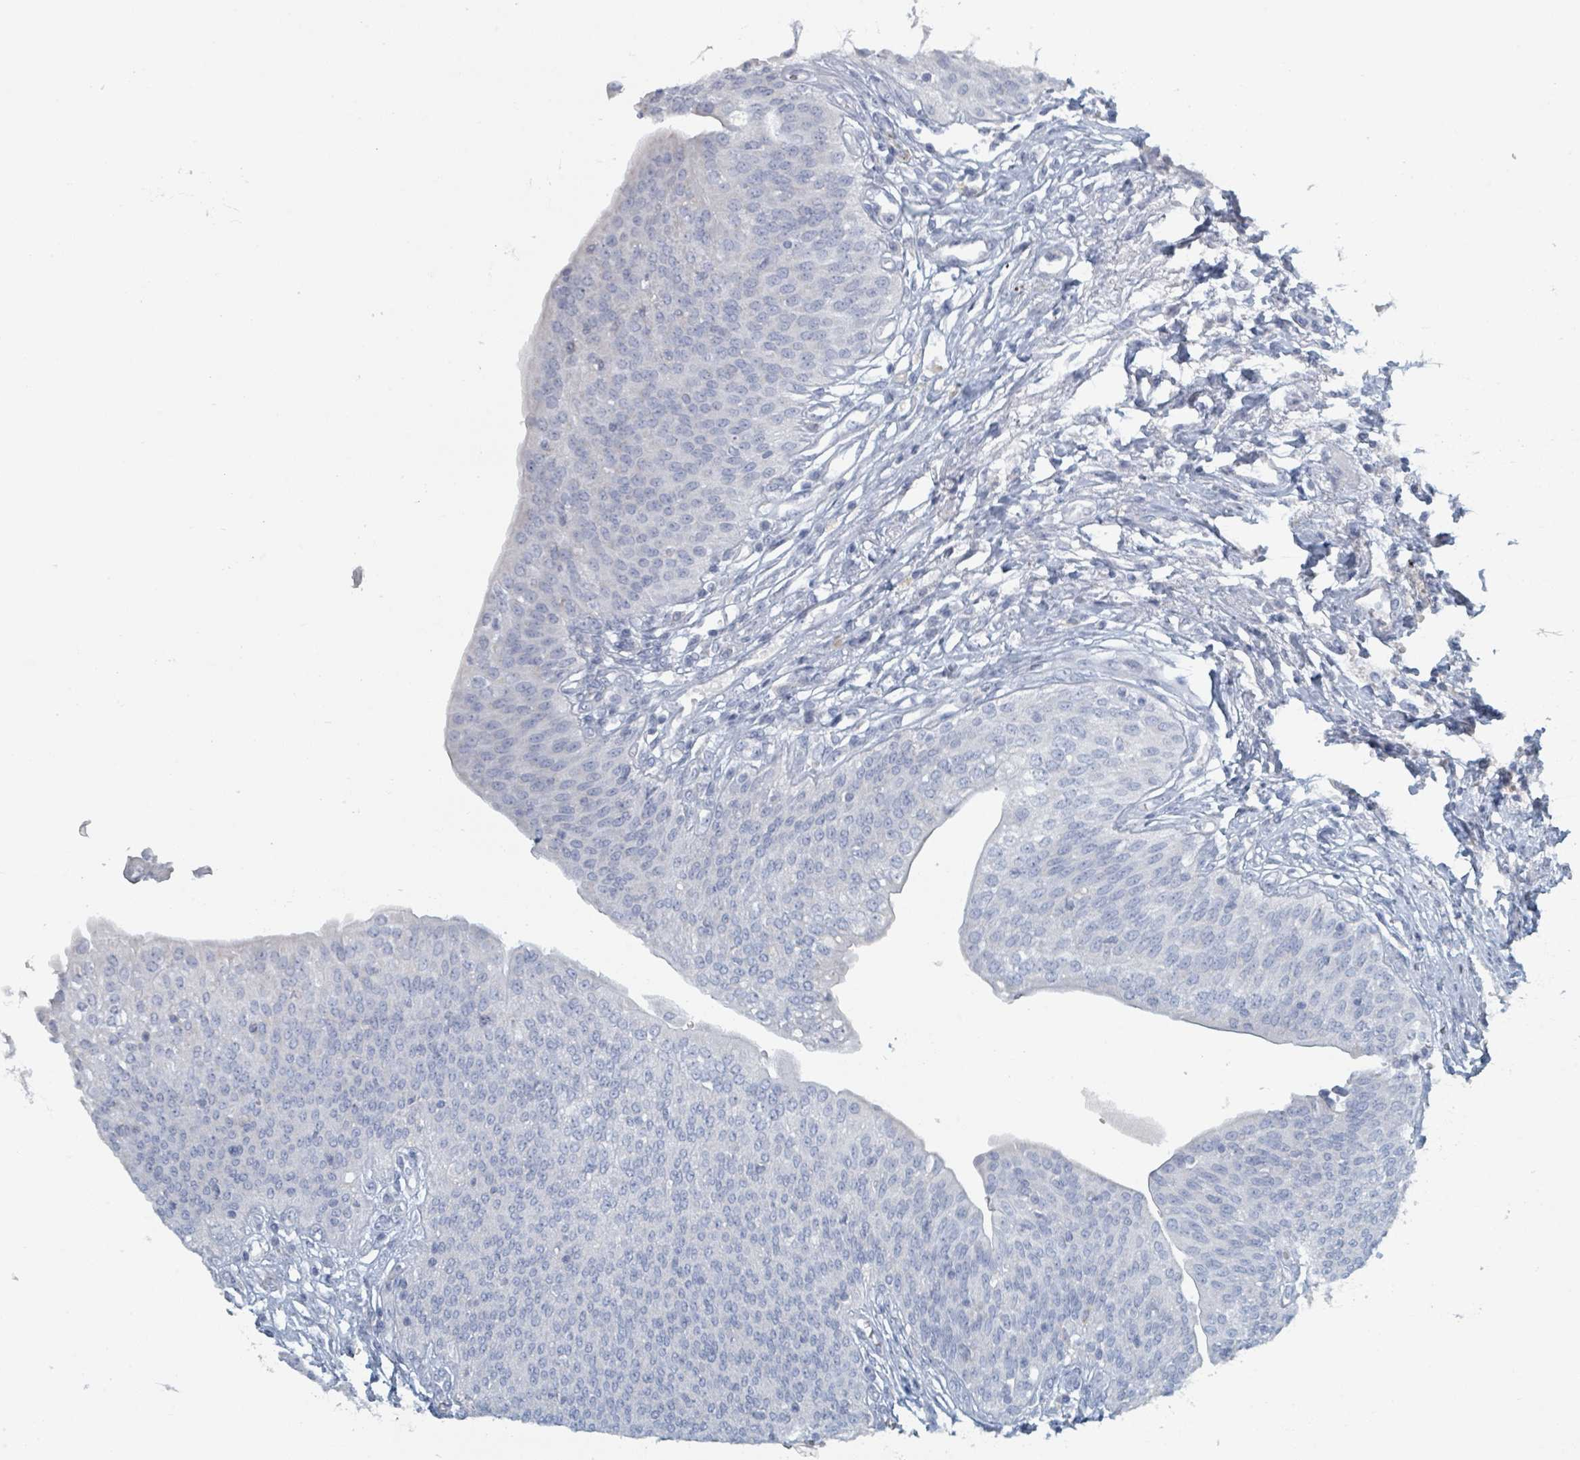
{"staining": {"intensity": "negative", "quantity": "none", "location": "none"}, "tissue": "urothelial cancer", "cell_type": "Tumor cells", "image_type": "cancer", "snomed": [{"axis": "morphology", "description": "Urothelial carcinoma, High grade"}, {"axis": "topography", "description": "Urinary bladder"}], "caption": "A photomicrograph of human high-grade urothelial carcinoma is negative for staining in tumor cells.", "gene": "HEATR5A", "patient": {"sex": "female", "age": 79}}